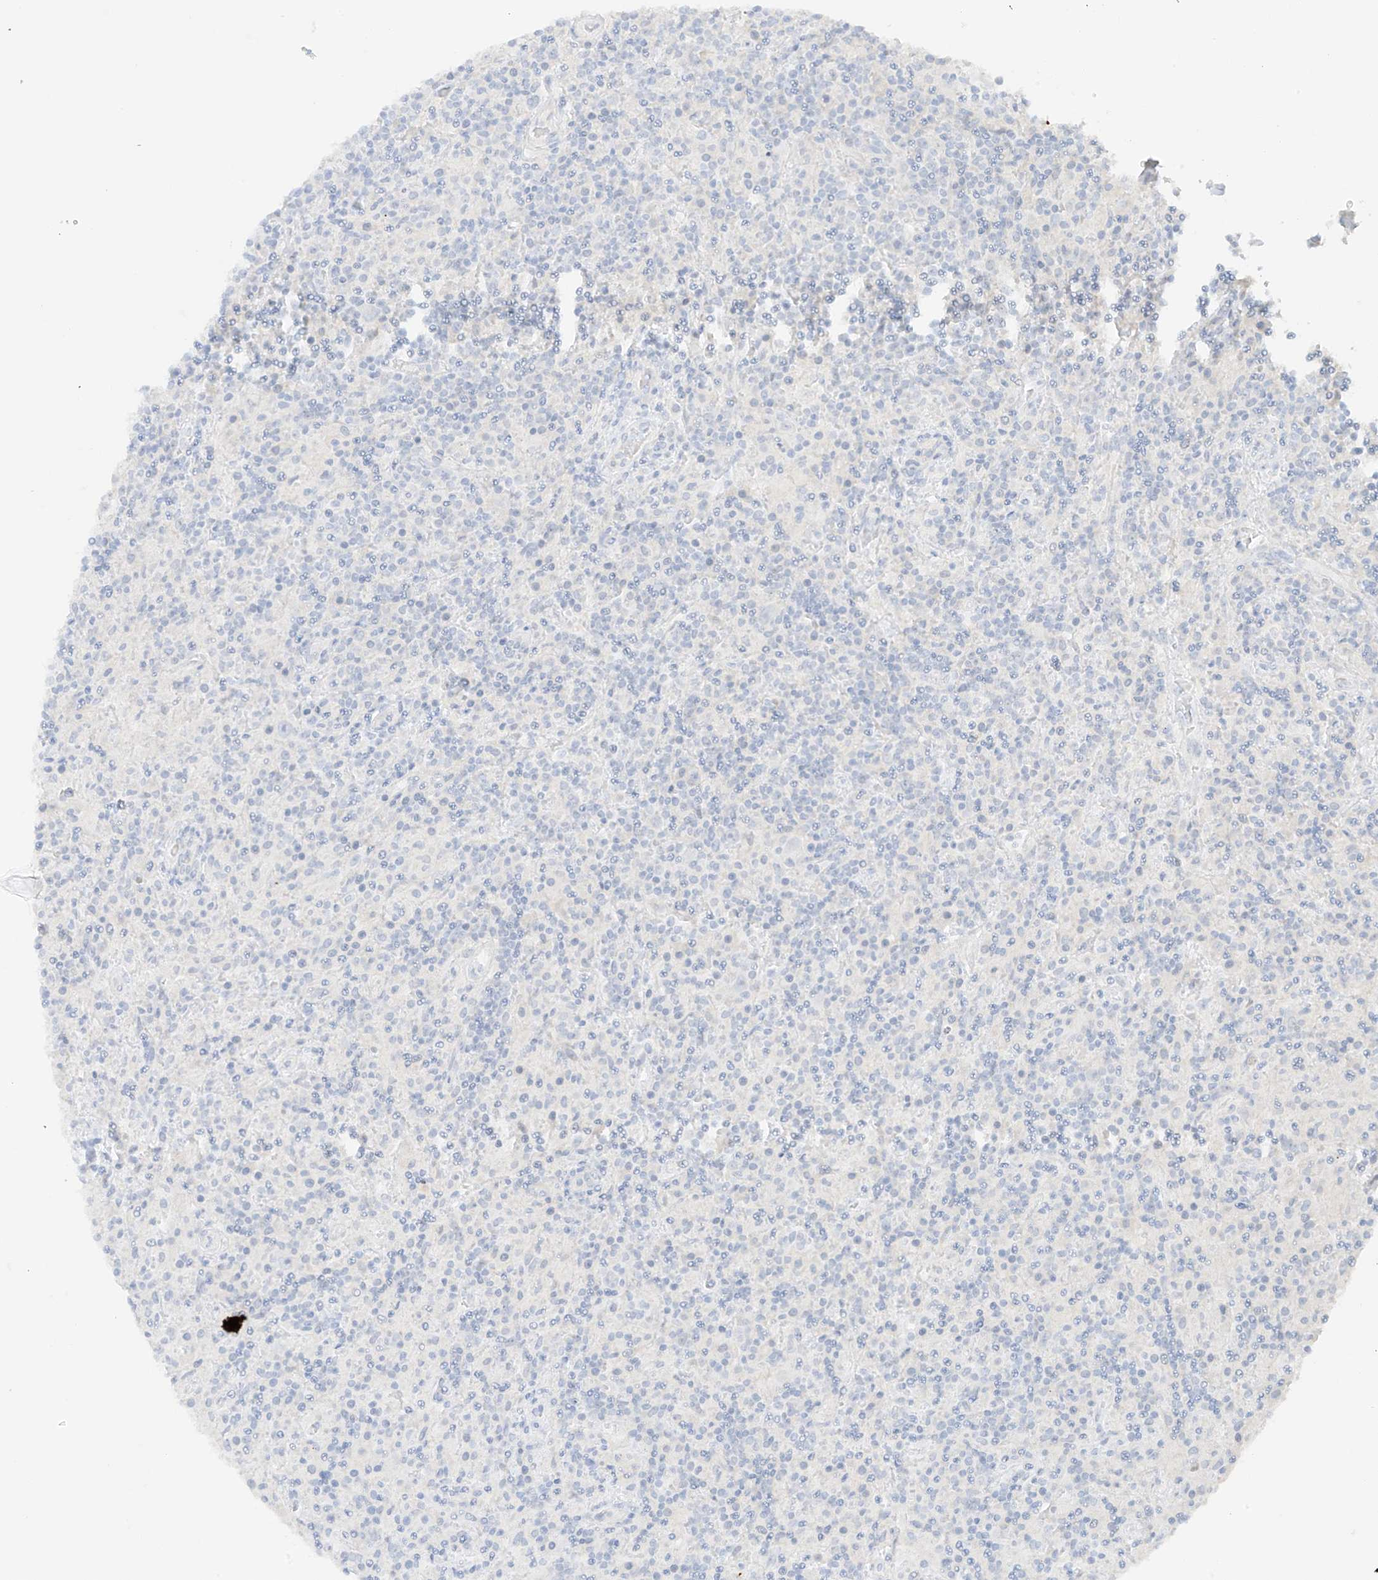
{"staining": {"intensity": "negative", "quantity": "none", "location": "none"}, "tissue": "lymphoma", "cell_type": "Tumor cells", "image_type": "cancer", "snomed": [{"axis": "morphology", "description": "Hodgkin's disease, NOS"}, {"axis": "topography", "description": "Lymph node"}], "caption": "DAB (3,3'-diaminobenzidine) immunohistochemical staining of human lymphoma demonstrates no significant positivity in tumor cells.", "gene": "ZBTB41", "patient": {"sex": "male", "age": 70}}